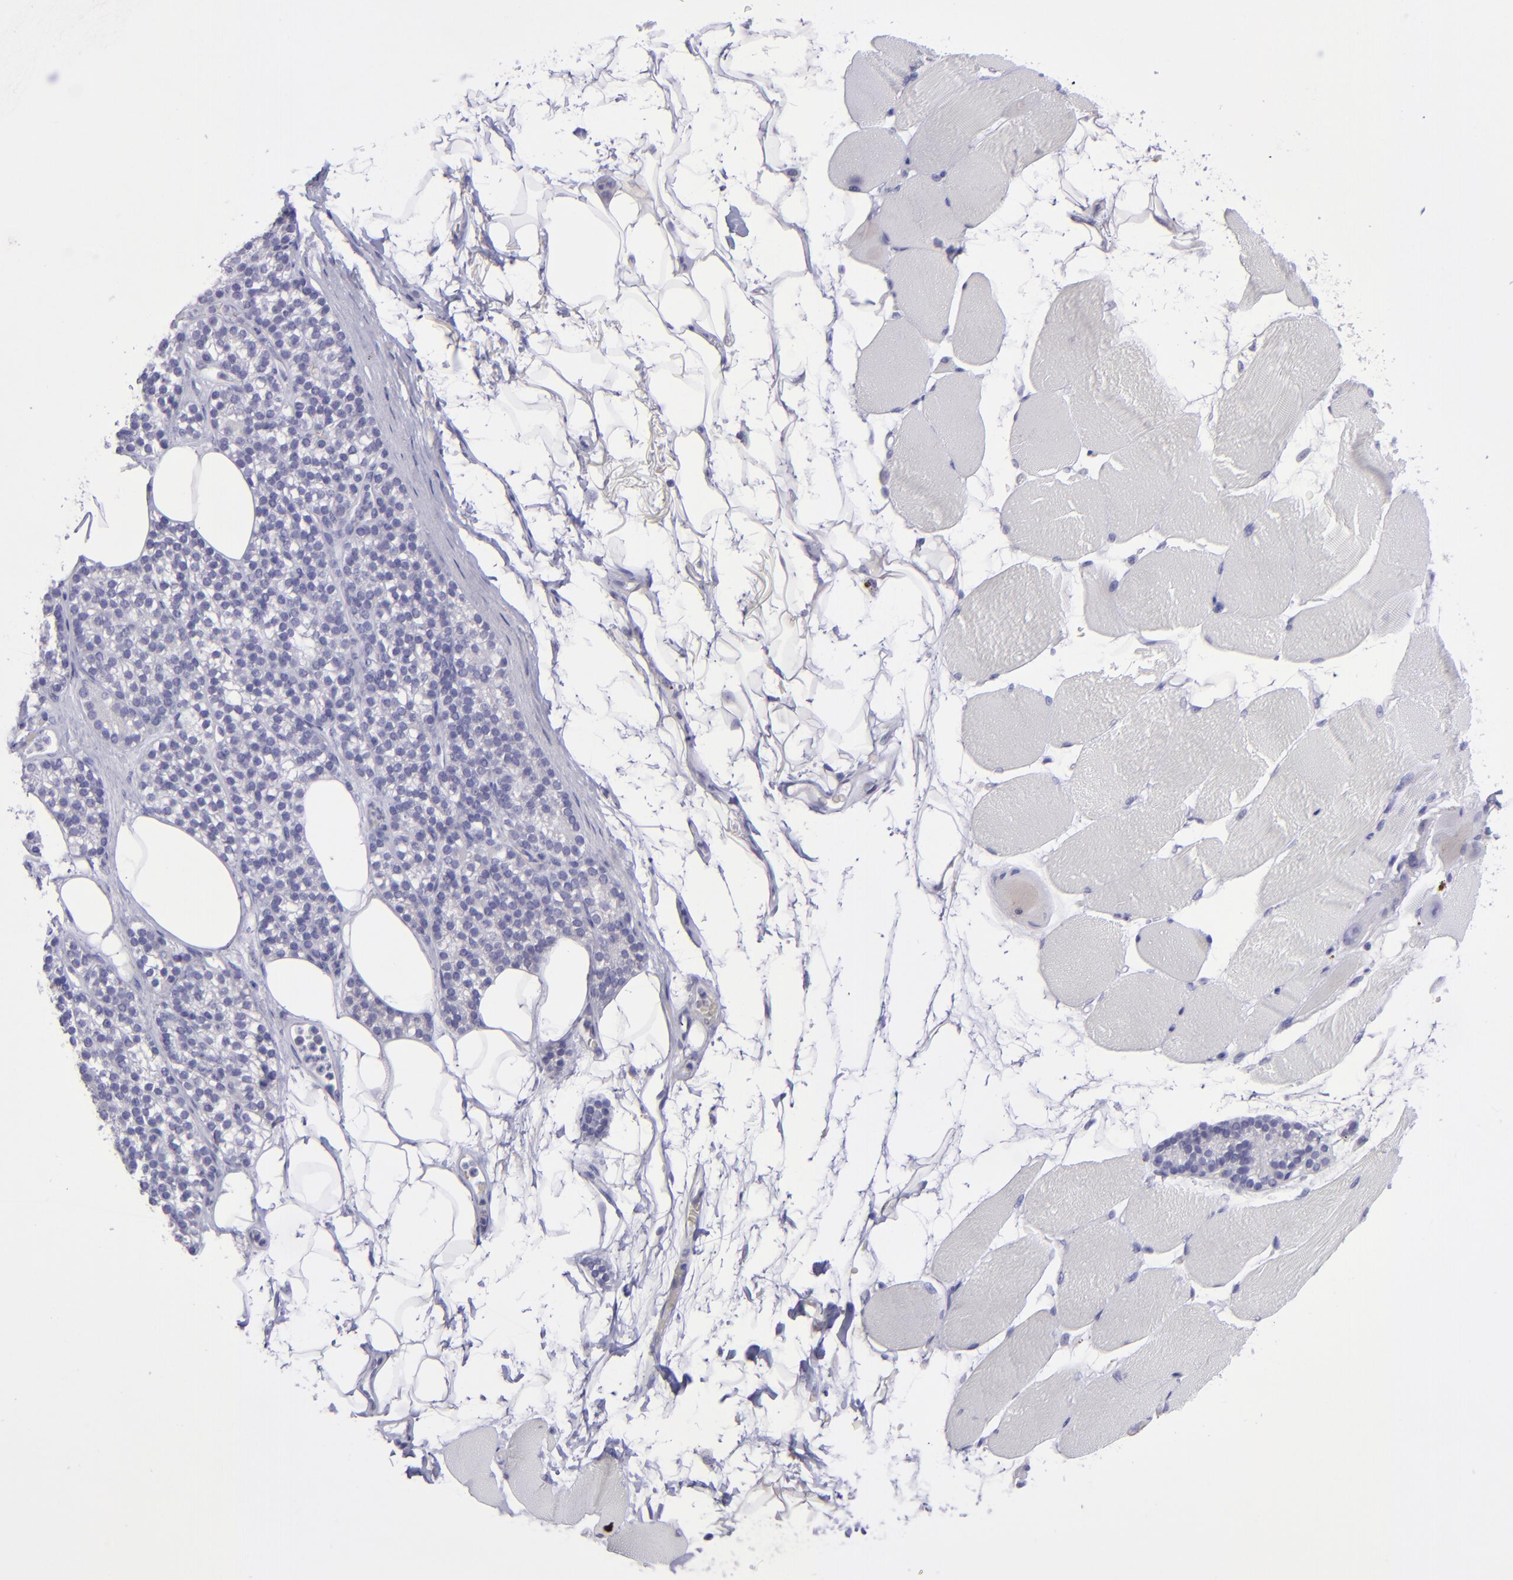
{"staining": {"intensity": "negative", "quantity": "none", "location": "none"}, "tissue": "skeletal muscle", "cell_type": "Myocytes", "image_type": "normal", "snomed": [{"axis": "morphology", "description": "Normal tissue, NOS"}, {"axis": "topography", "description": "Skeletal muscle"}, {"axis": "topography", "description": "Parathyroid gland"}], "caption": "The histopathology image displays no significant expression in myocytes of skeletal muscle.", "gene": "POU2F2", "patient": {"sex": "female", "age": 37}}